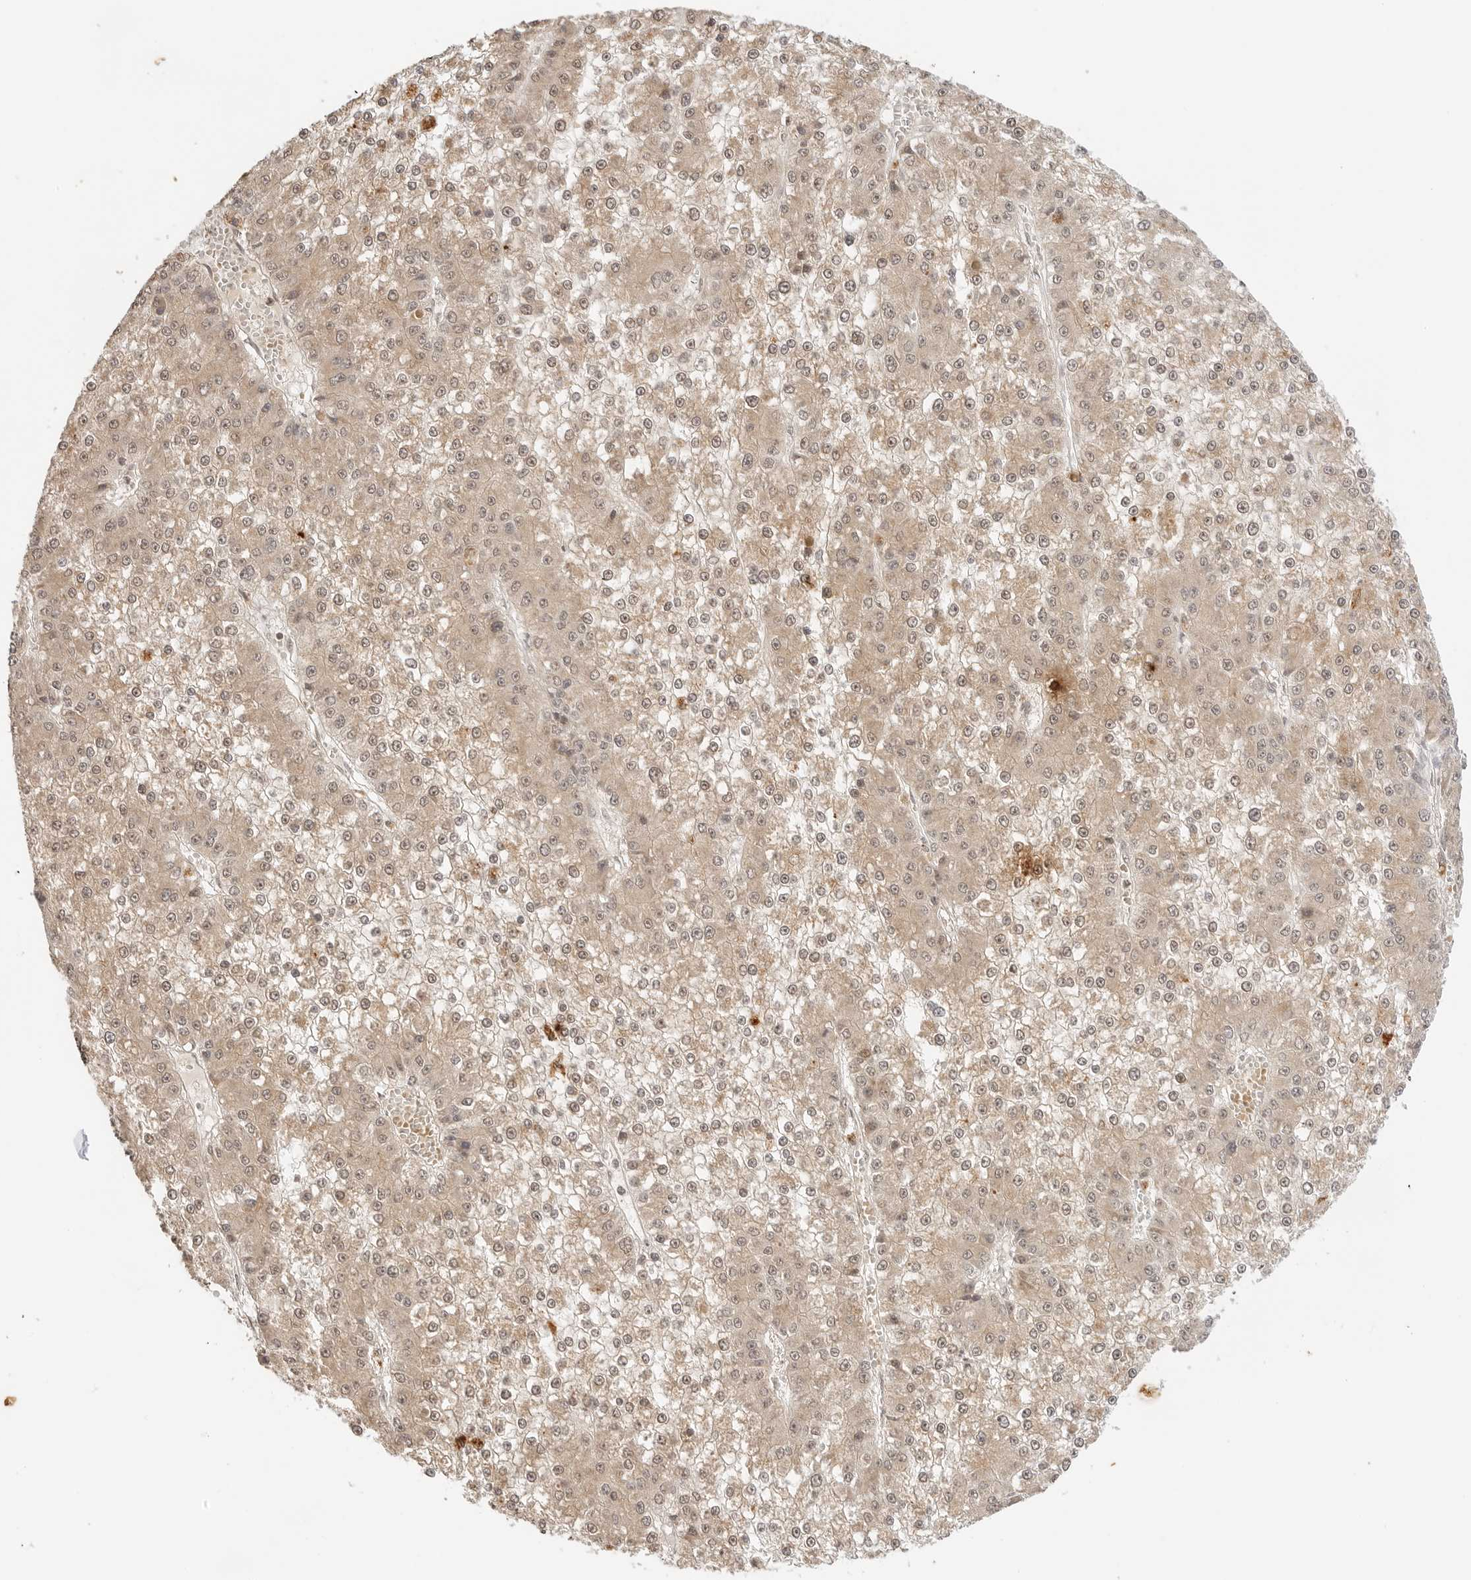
{"staining": {"intensity": "weak", "quantity": ">75%", "location": "cytoplasmic/membranous"}, "tissue": "liver cancer", "cell_type": "Tumor cells", "image_type": "cancer", "snomed": [{"axis": "morphology", "description": "Carcinoma, Hepatocellular, NOS"}, {"axis": "topography", "description": "Liver"}], "caption": "An image of liver hepatocellular carcinoma stained for a protein reveals weak cytoplasmic/membranous brown staining in tumor cells.", "gene": "GPR34", "patient": {"sex": "female", "age": 73}}